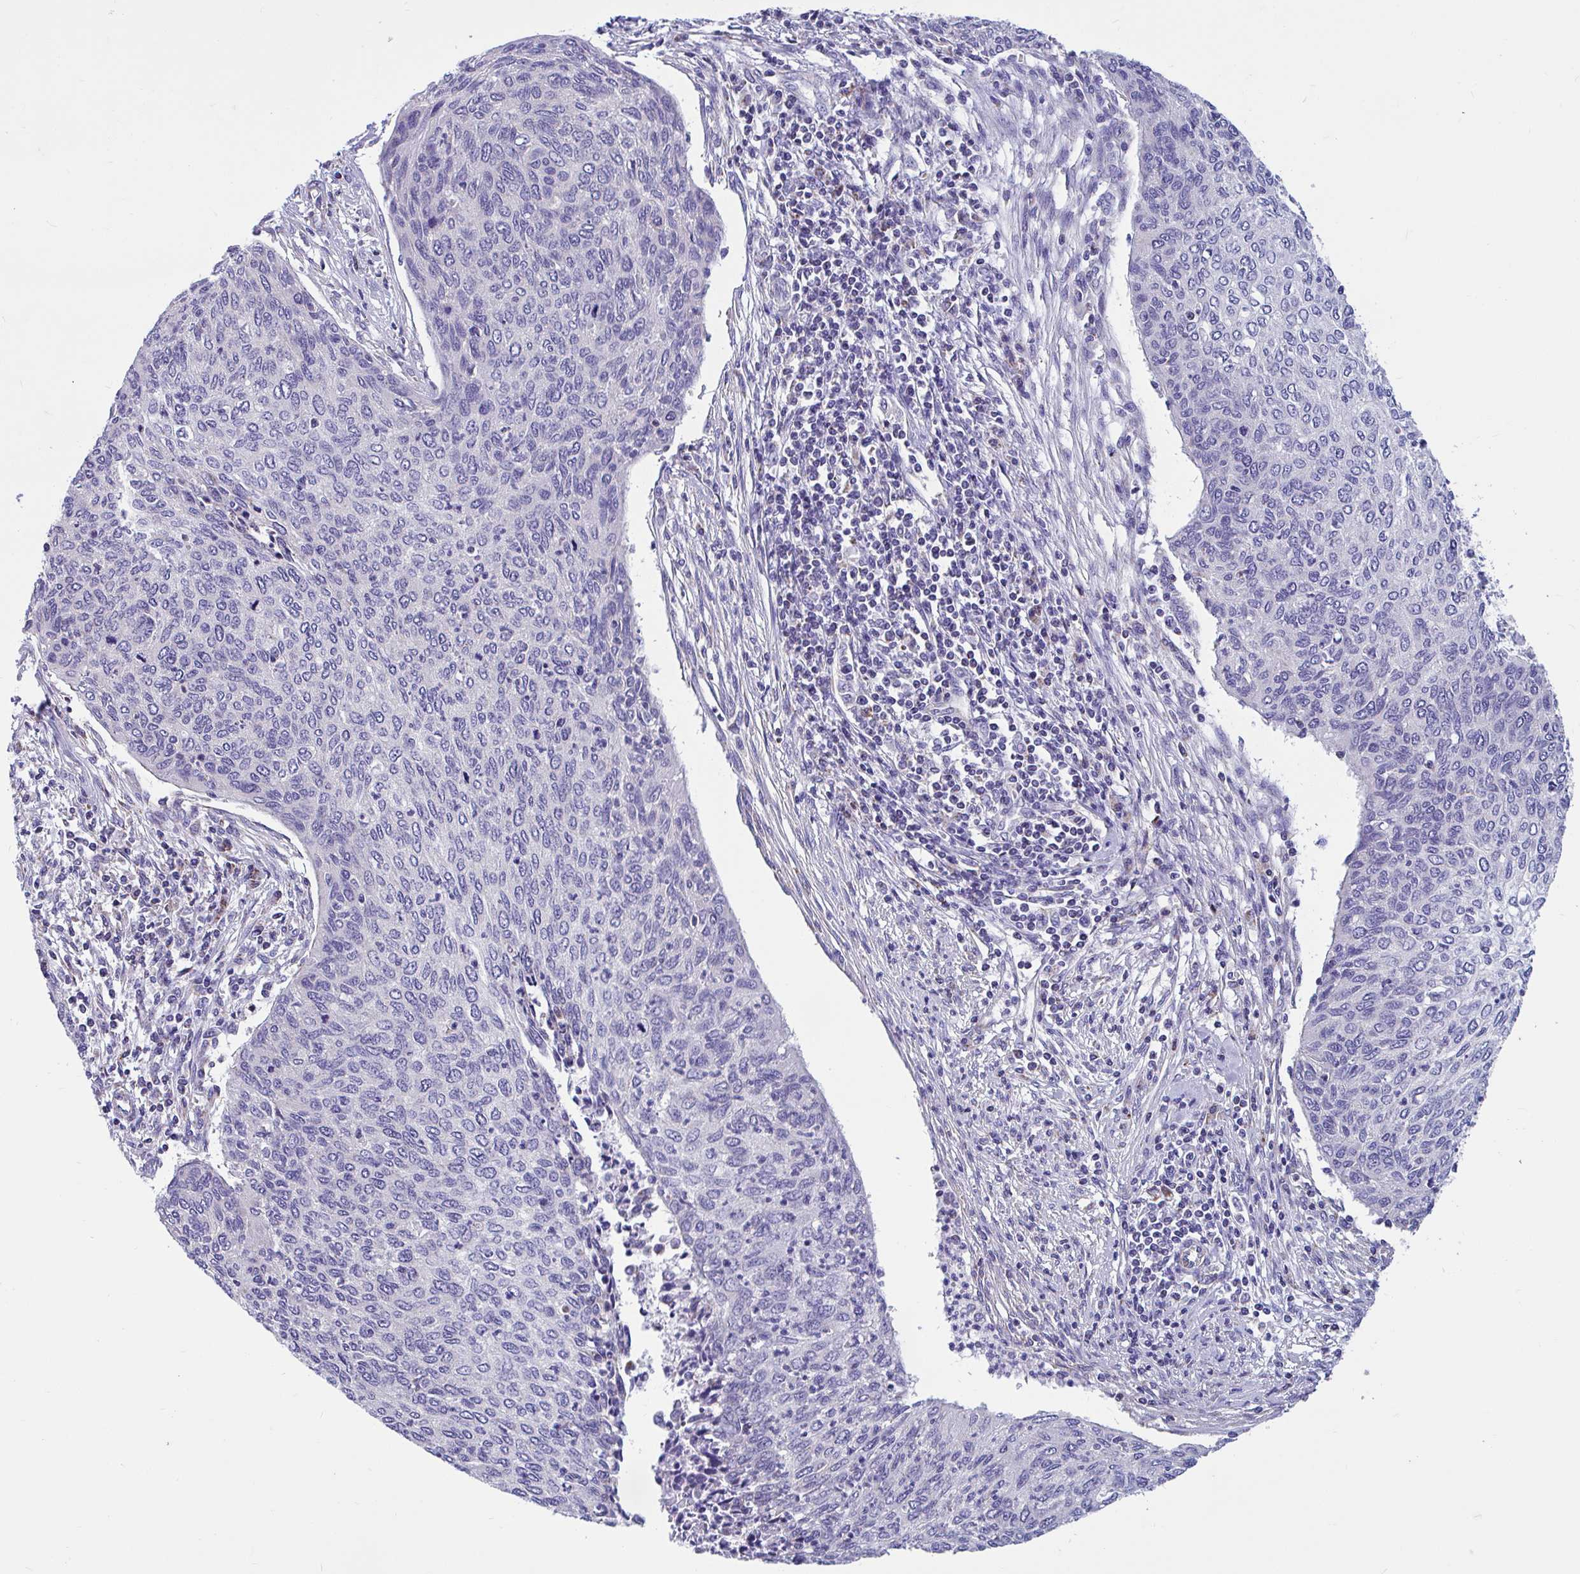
{"staining": {"intensity": "negative", "quantity": "none", "location": "none"}, "tissue": "cervical cancer", "cell_type": "Tumor cells", "image_type": "cancer", "snomed": [{"axis": "morphology", "description": "Squamous cell carcinoma, NOS"}, {"axis": "topography", "description": "Cervix"}], "caption": "The IHC photomicrograph has no significant expression in tumor cells of cervical cancer tissue.", "gene": "OR13A1", "patient": {"sex": "female", "age": 38}}